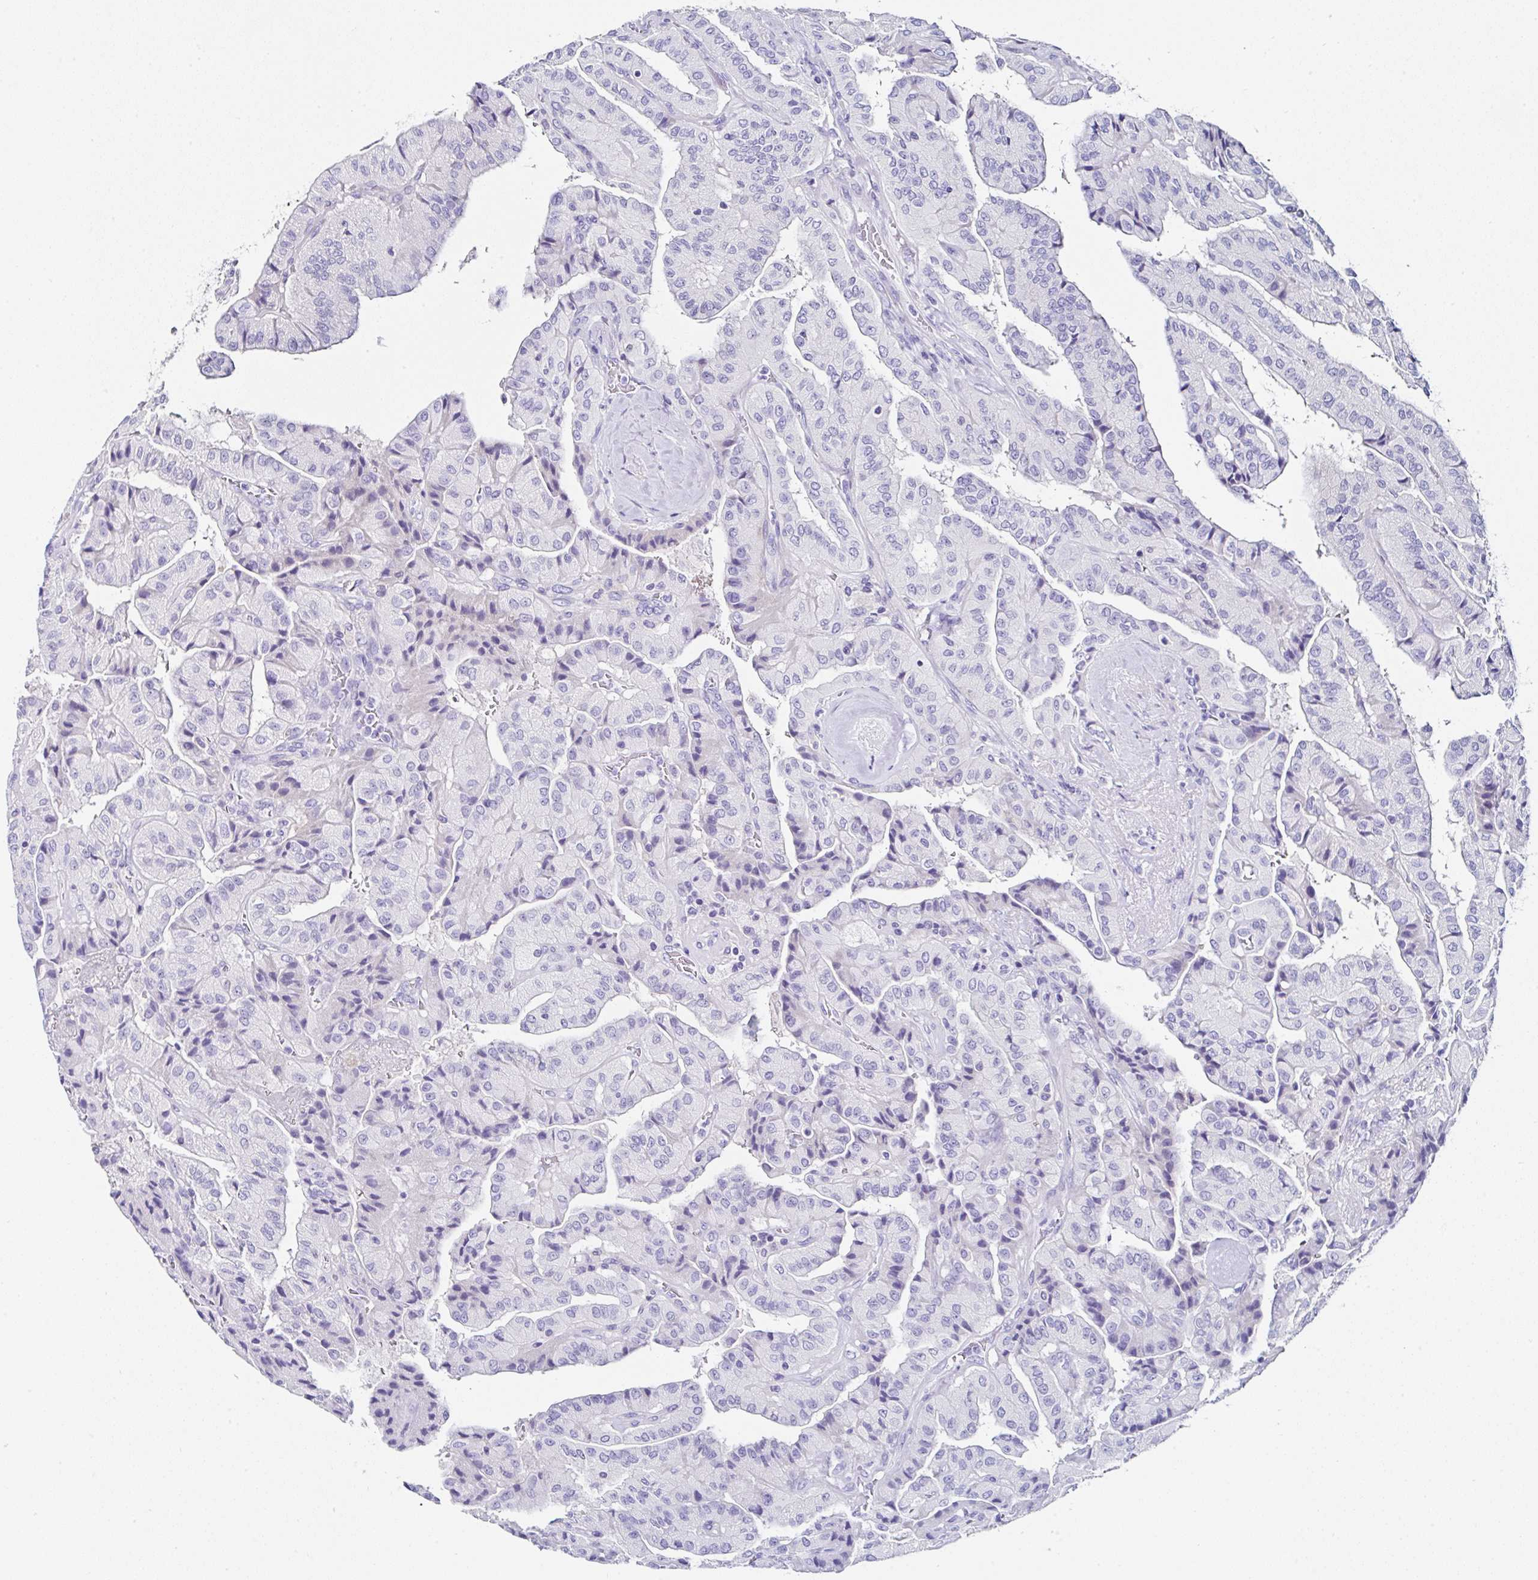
{"staining": {"intensity": "negative", "quantity": "none", "location": "none"}, "tissue": "thyroid cancer", "cell_type": "Tumor cells", "image_type": "cancer", "snomed": [{"axis": "morphology", "description": "Normal tissue, NOS"}, {"axis": "morphology", "description": "Papillary adenocarcinoma, NOS"}, {"axis": "topography", "description": "Thyroid gland"}], "caption": "The IHC photomicrograph has no significant positivity in tumor cells of thyroid cancer (papillary adenocarcinoma) tissue.", "gene": "UGT3A1", "patient": {"sex": "female", "age": 59}}